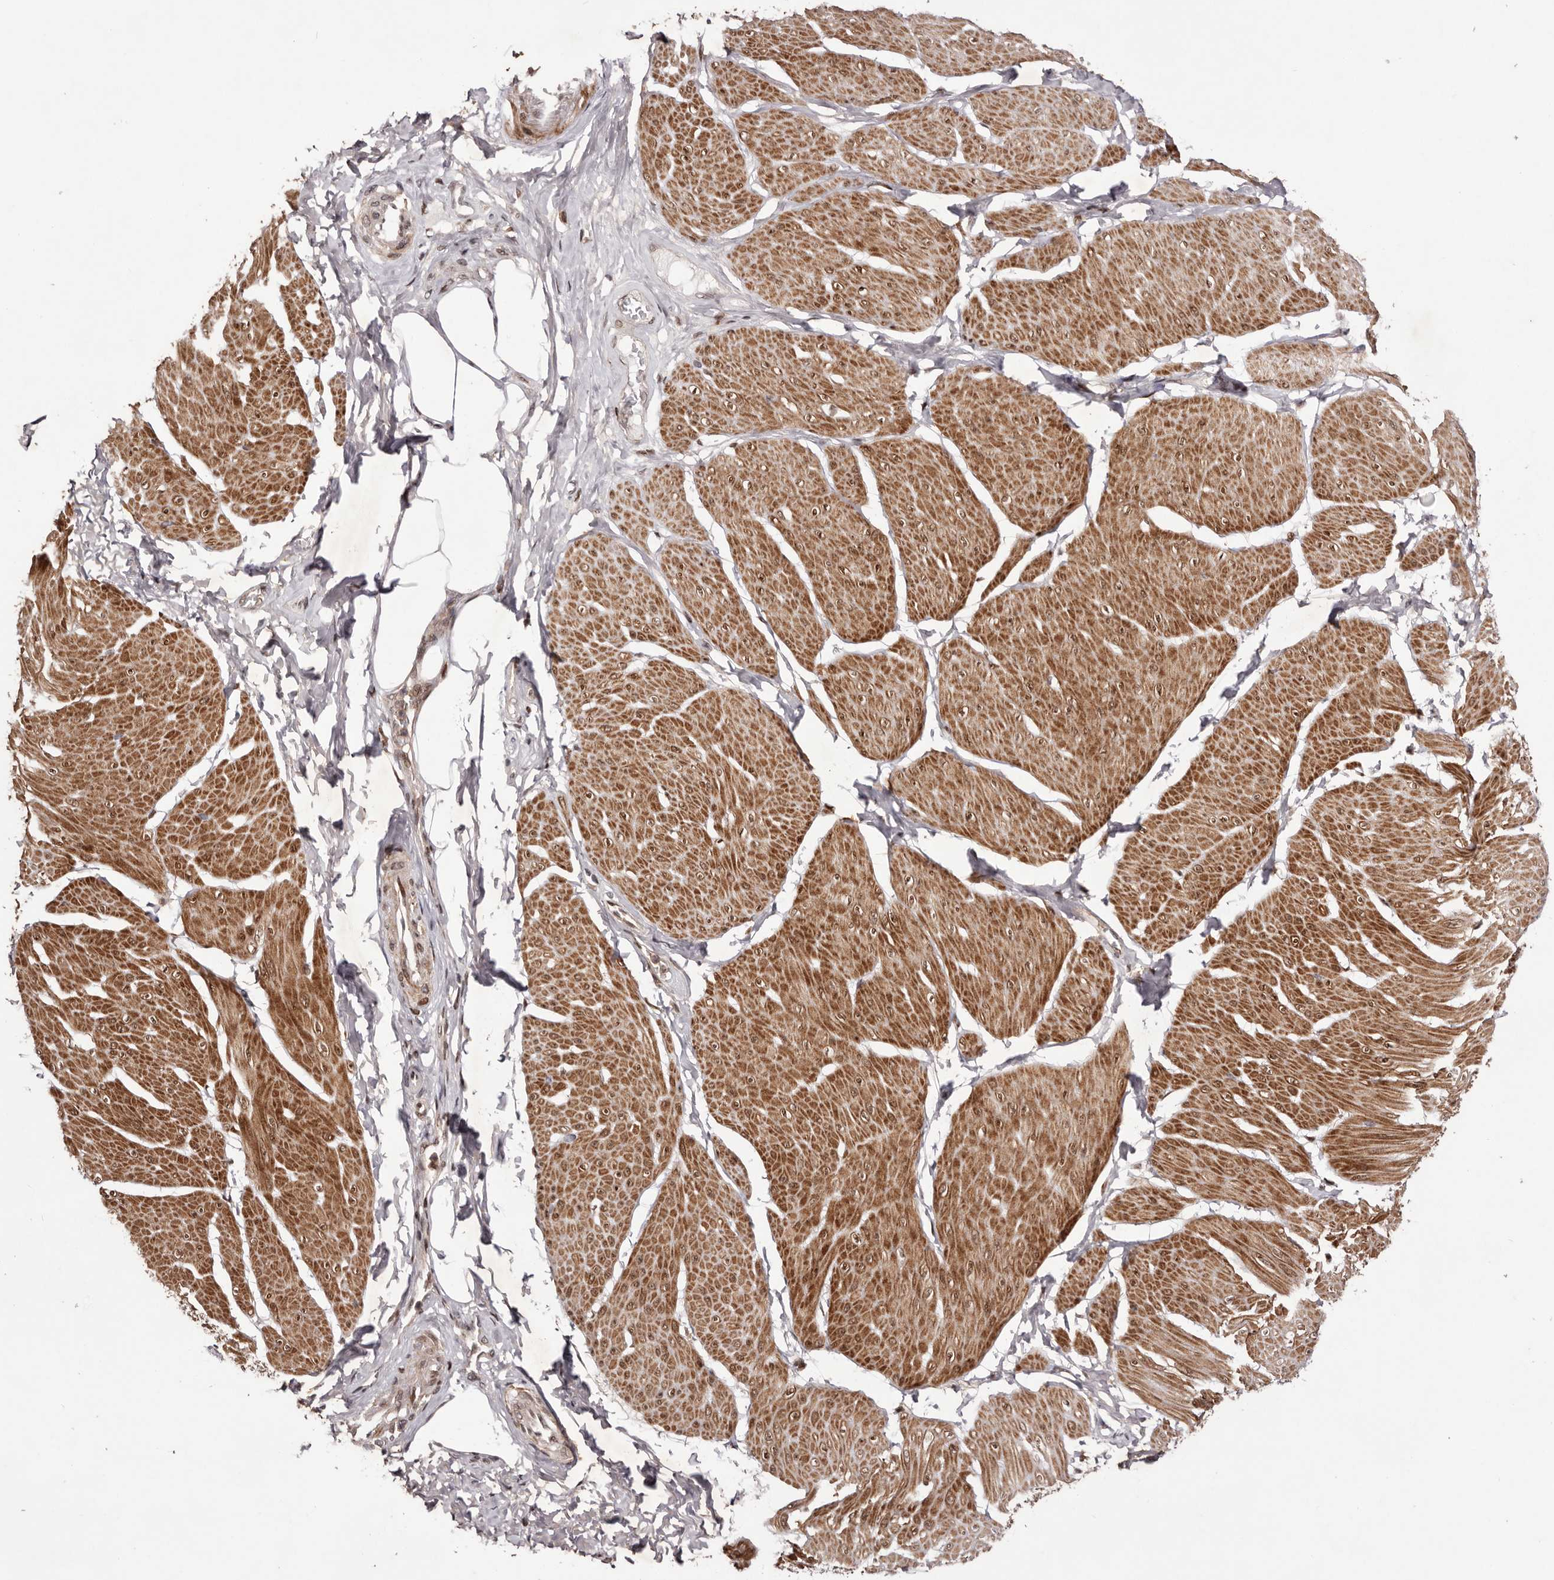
{"staining": {"intensity": "moderate", "quantity": ">75%", "location": "cytoplasmic/membranous,nuclear"}, "tissue": "smooth muscle", "cell_type": "Smooth muscle cells", "image_type": "normal", "snomed": [{"axis": "morphology", "description": "Urothelial carcinoma, High grade"}, {"axis": "topography", "description": "Urinary bladder"}], "caption": "Normal smooth muscle demonstrates moderate cytoplasmic/membranous,nuclear staining in about >75% of smooth muscle cells The staining is performed using DAB brown chromogen to label protein expression. The nuclei are counter-stained blue using hematoxylin..", "gene": "FBXO5", "patient": {"sex": "male", "age": 46}}